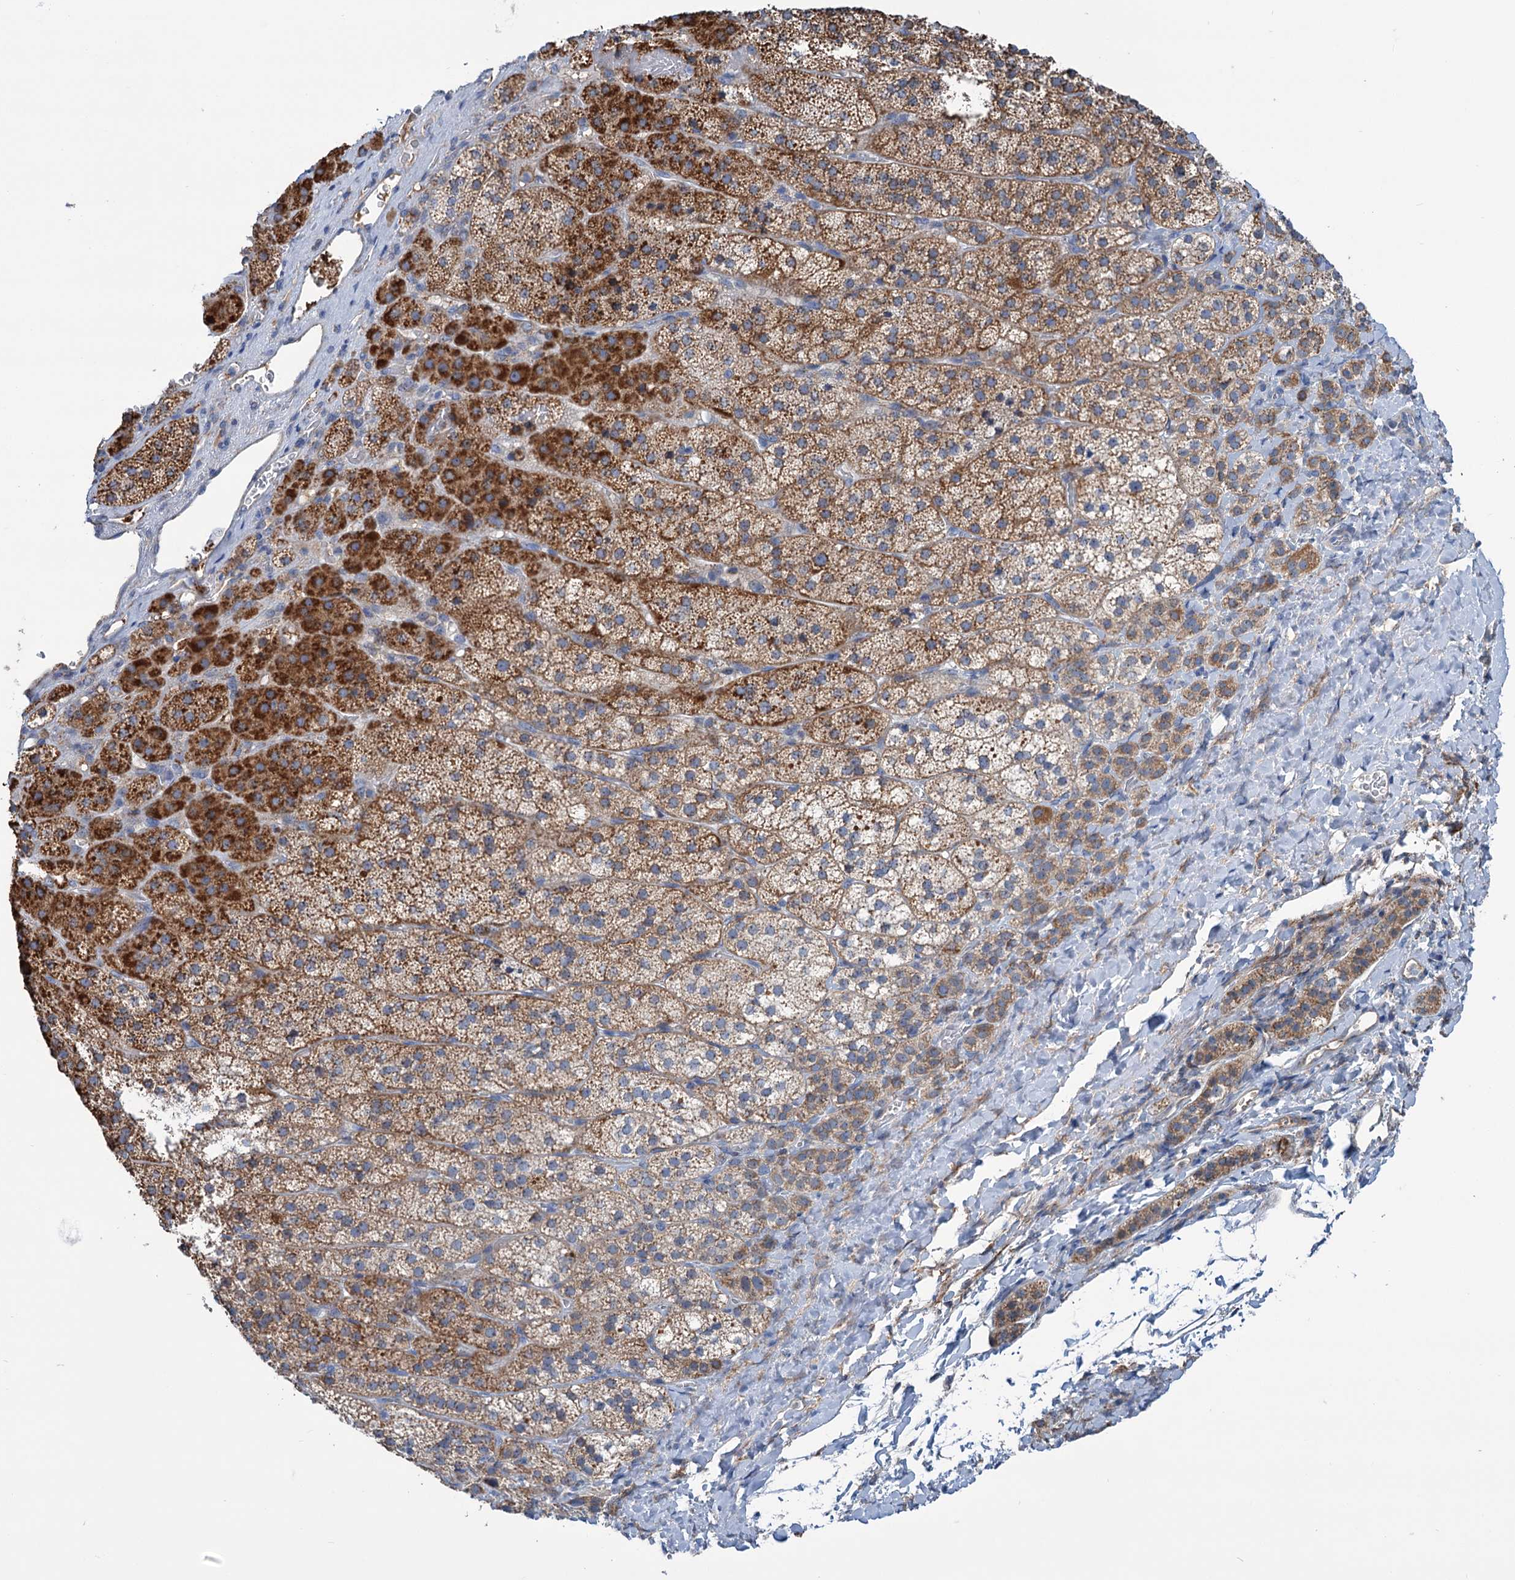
{"staining": {"intensity": "strong", "quantity": "<25%", "location": "cytoplasmic/membranous"}, "tissue": "adrenal gland", "cell_type": "Glandular cells", "image_type": "normal", "snomed": [{"axis": "morphology", "description": "Normal tissue, NOS"}, {"axis": "topography", "description": "Adrenal gland"}], "caption": "Protein staining reveals strong cytoplasmic/membranous staining in about <25% of glandular cells in unremarkable adrenal gland. (DAB (3,3'-diaminobenzidine) = brown stain, brightfield microscopy at high magnification).", "gene": "LPIN1", "patient": {"sex": "female", "age": 44}}